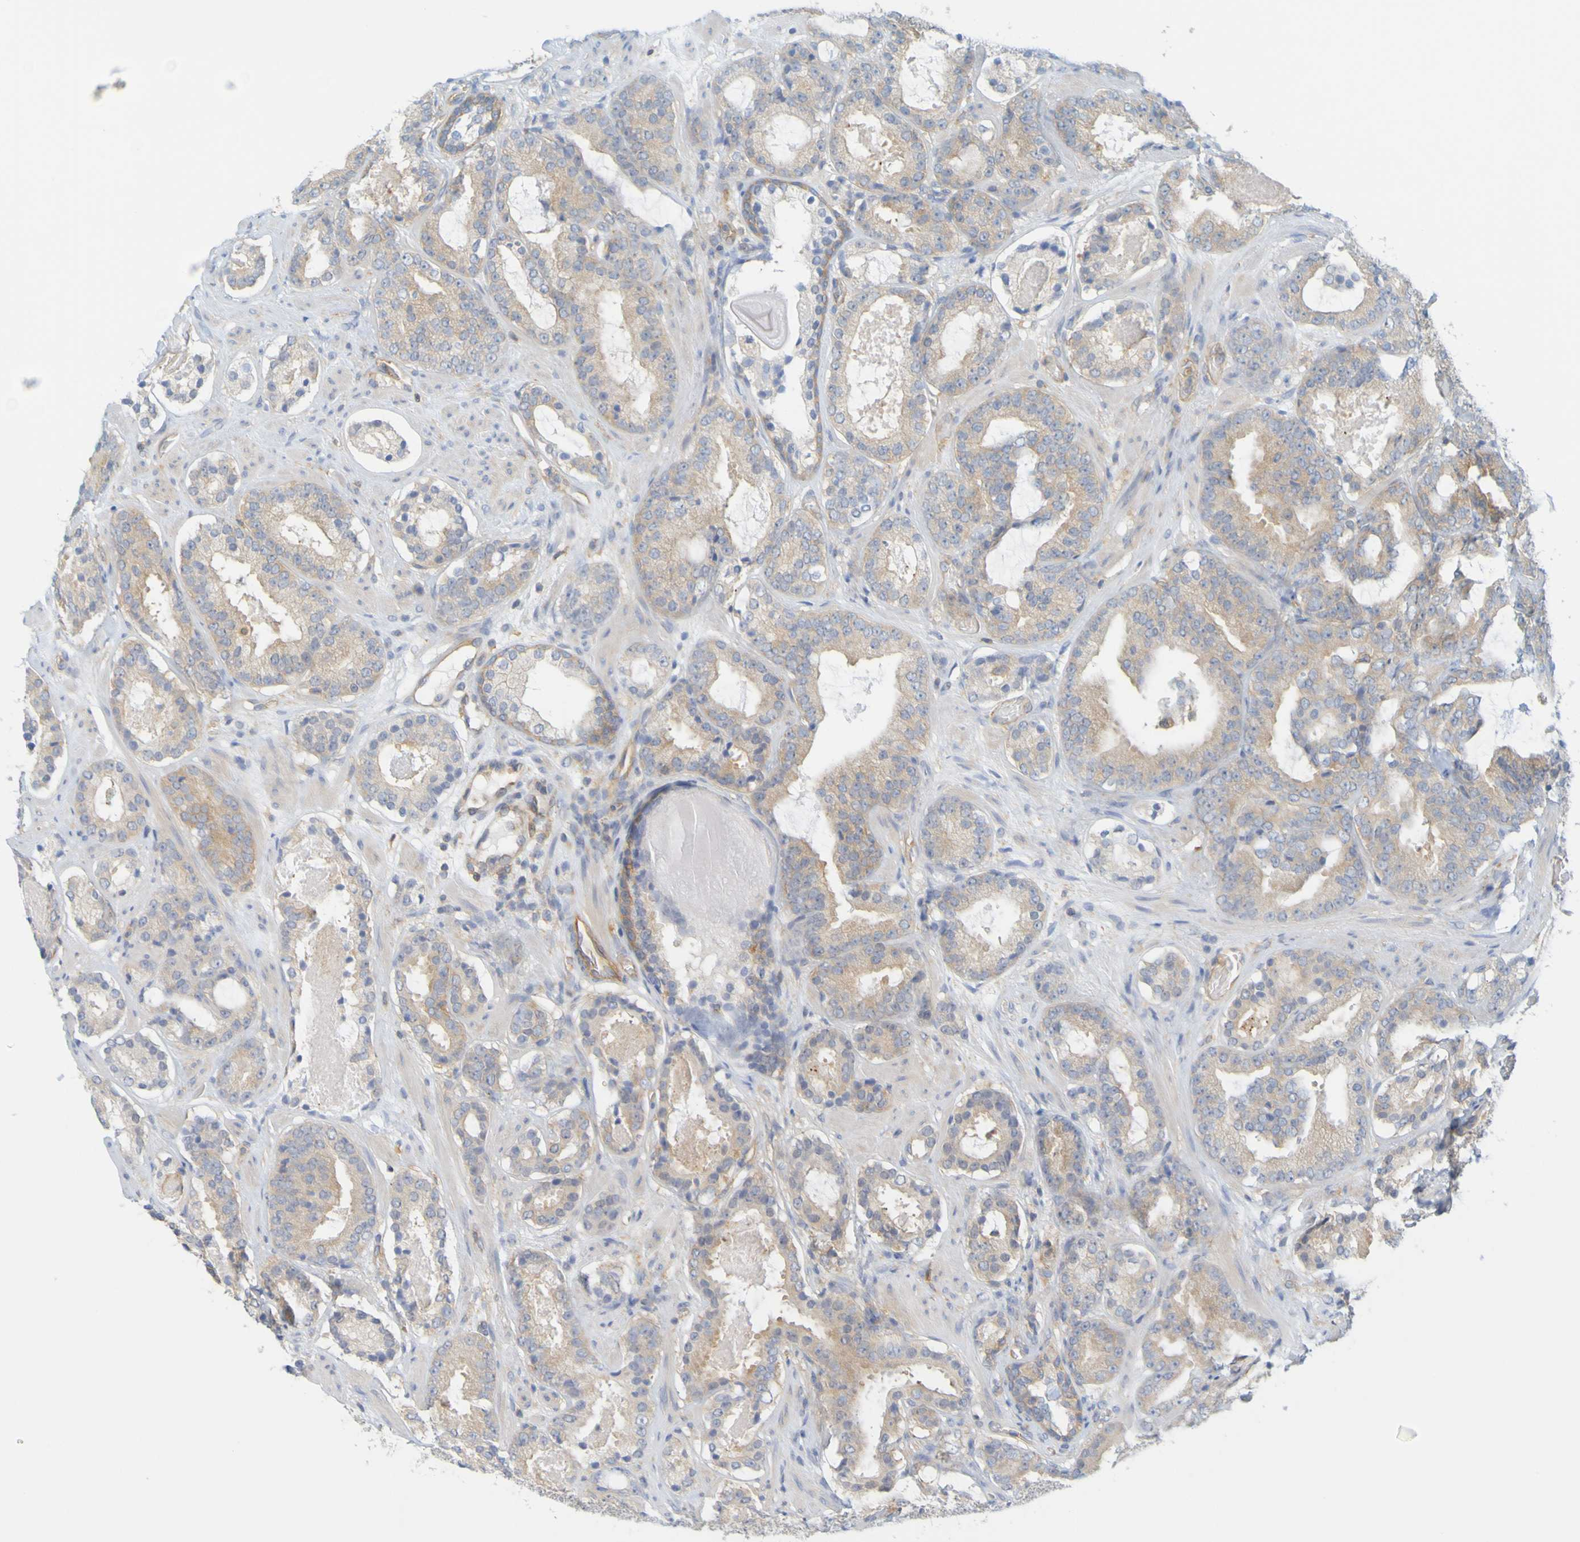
{"staining": {"intensity": "weak", "quantity": ">75%", "location": "cytoplasmic/membranous"}, "tissue": "prostate cancer", "cell_type": "Tumor cells", "image_type": "cancer", "snomed": [{"axis": "morphology", "description": "Adenocarcinoma, Low grade"}, {"axis": "topography", "description": "Prostate"}], "caption": "Immunohistochemistry image of human low-grade adenocarcinoma (prostate) stained for a protein (brown), which shows low levels of weak cytoplasmic/membranous staining in about >75% of tumor cells.", "gene": "APPL1", "patient": {"sex": "male", "age": 69}}